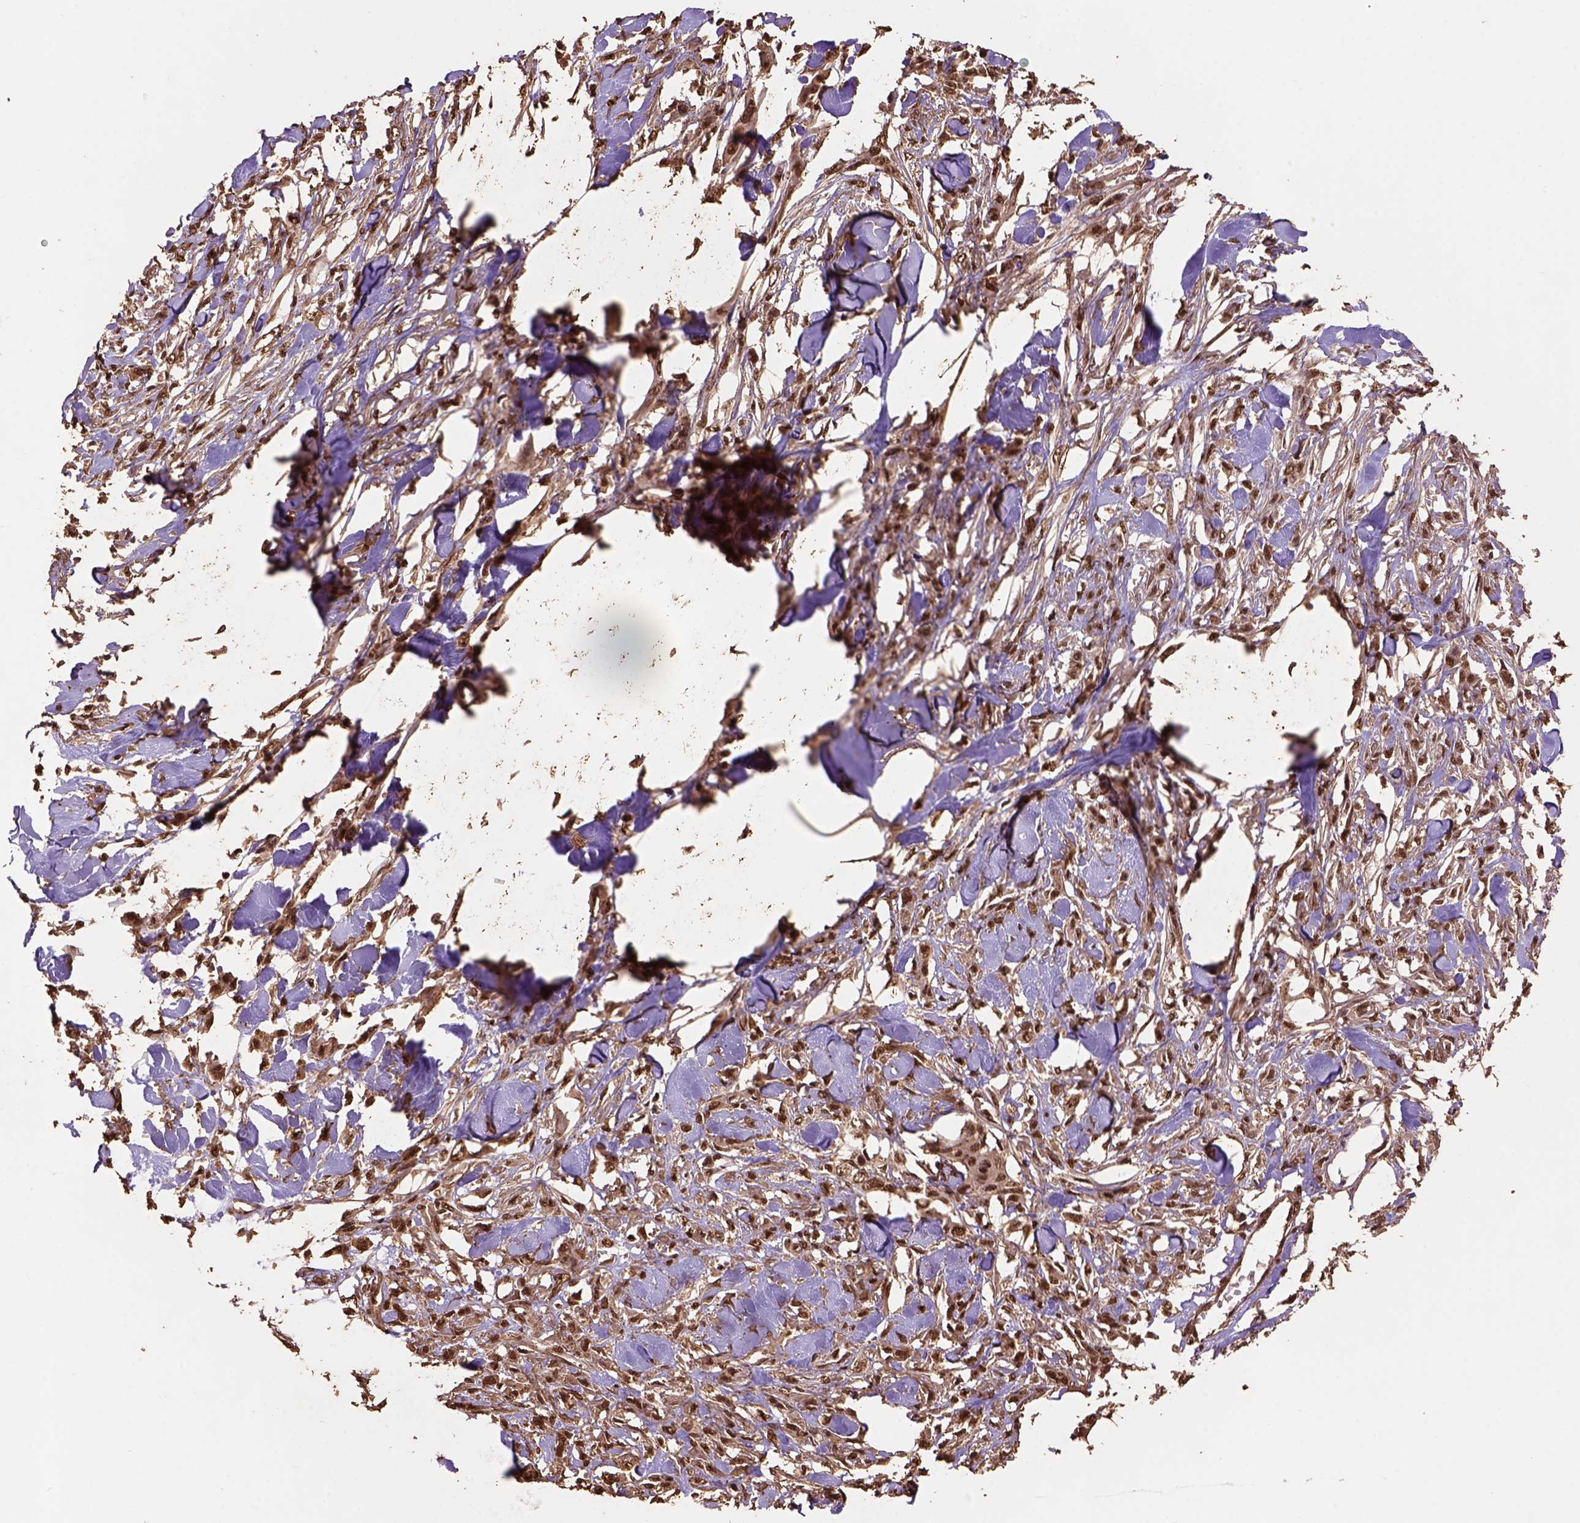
{"staining": {"intensity": "strong", "quantity": ">75%", "location": "nuclear"}, "tissue": "skin cancer", "cell_type": "Tumor cells", "image_type": "cancer", "snomed": [{"axis": "morphology", "description": "Squamous cell carcinoma, NOS"}, {"axis": "topography", "description": "Skin"}], "caption": "Human skin squamous cell carcinoma stained with a protein marker demonstrates strong staining in tumor cells.", "gene": "CSTF2T", "patient": {"sex": "female", "age": 59}}